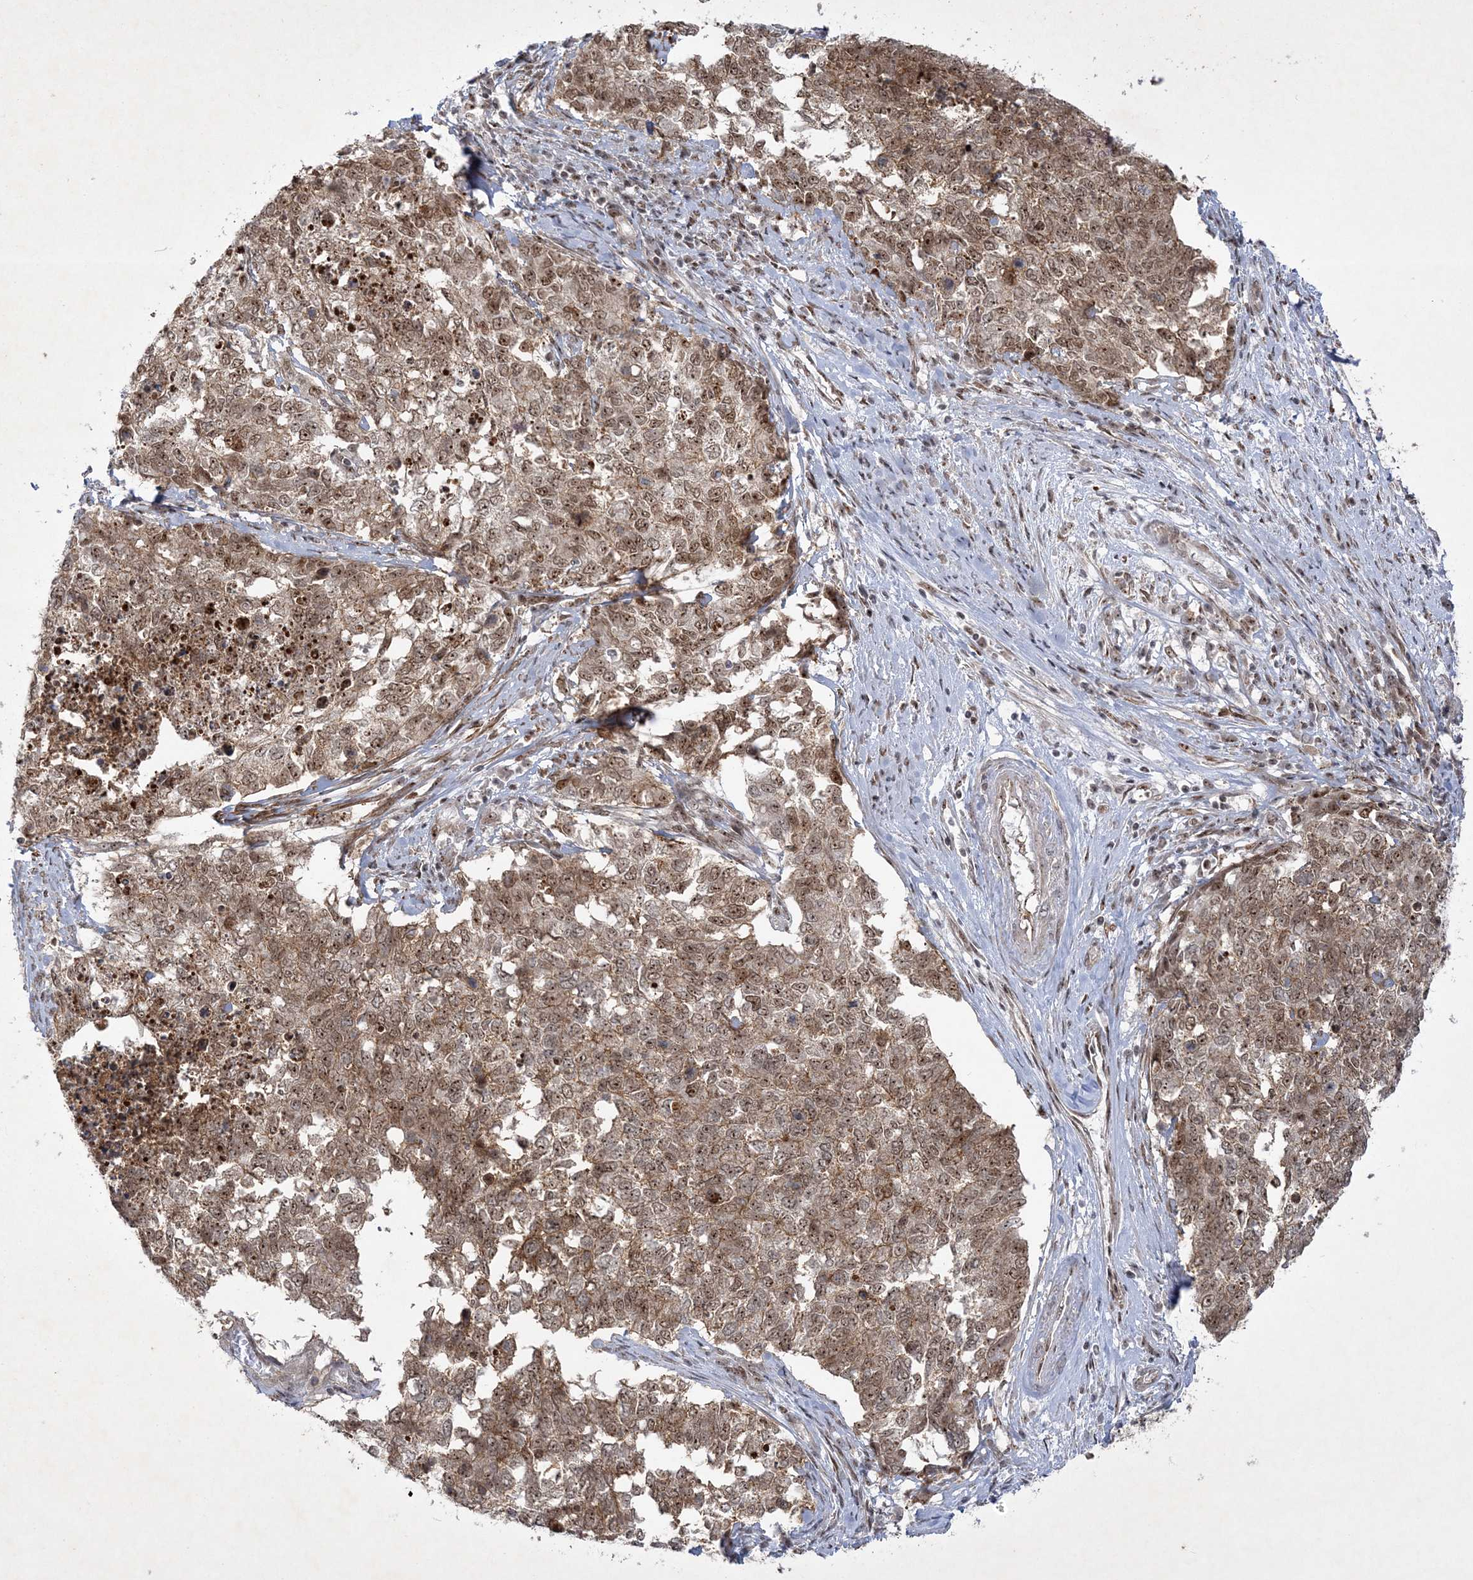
{"staining": {"intensity": "moderate", "quantity": ">75%", "location": "cytoplasmic/membranous,nuclear"}, "tissue": "cervical cancer", "cell_type": "Tumor cells", "image_type": "cancer", "snomed": [{"axis": "morphology", "description": "Squamous cell carcinoma, NOS"}, {"axis": "topography", "description": "Cervix"}], "caption": "This histopathology image reveals immunohistochemistry (IHC) staining of human cervical cancer, with medium moderate cytoplasmic/membranous and nuclear positivity in approximately >75% of tumor cells.", "gene": "NPM3", "patient": {"sex": "female", "age": 63}}